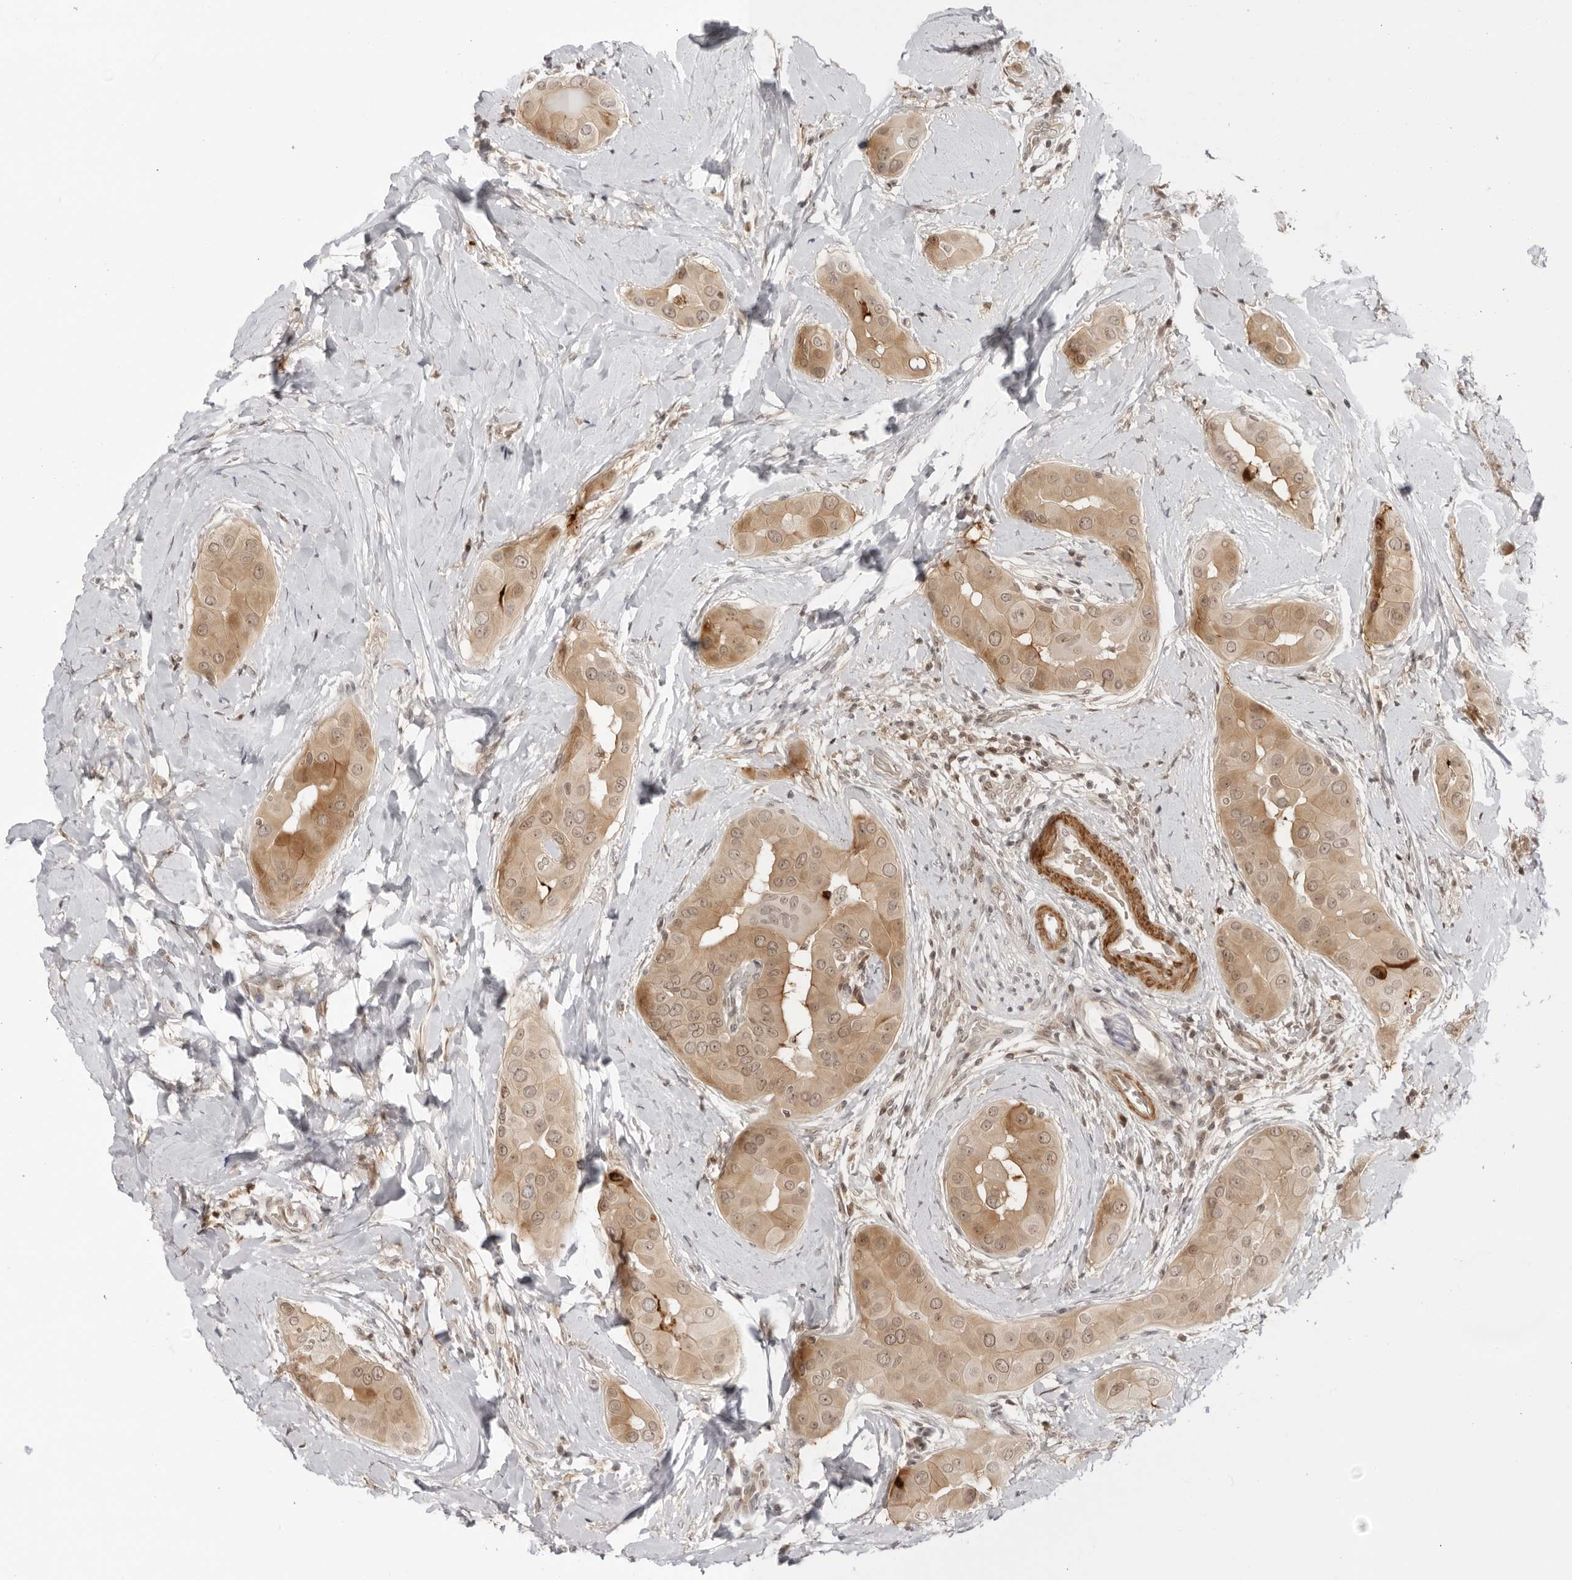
{"staining": {"intensity": "moderate", "quantity": ">75%", "location": "cytoplasmic/membranous,nuclear"}, "tissue": "thyroid cancer", "cell_type": "Tumor cells", "image_type": "cancer", "snomed": [{"axis": "morphology", "description": "Papillary adenocarcinoma, NOS"}, {"axis": "topography", "description": "Thyroid gland"}], "caption": "The immunohistochemical stain shows moderate cytoplasmic/membranous and nuclear positivity in tumor cells of thyroid papillary adenocarcinoma tissue. The protein is stained brown, and the nuclei are stained in blue (DAB (3,3'-diaminobenzidine) IHC with brightfield microscopy, high magnification).", "gene": "RNF146", "patient": {"sex": "male", "age": 33}}